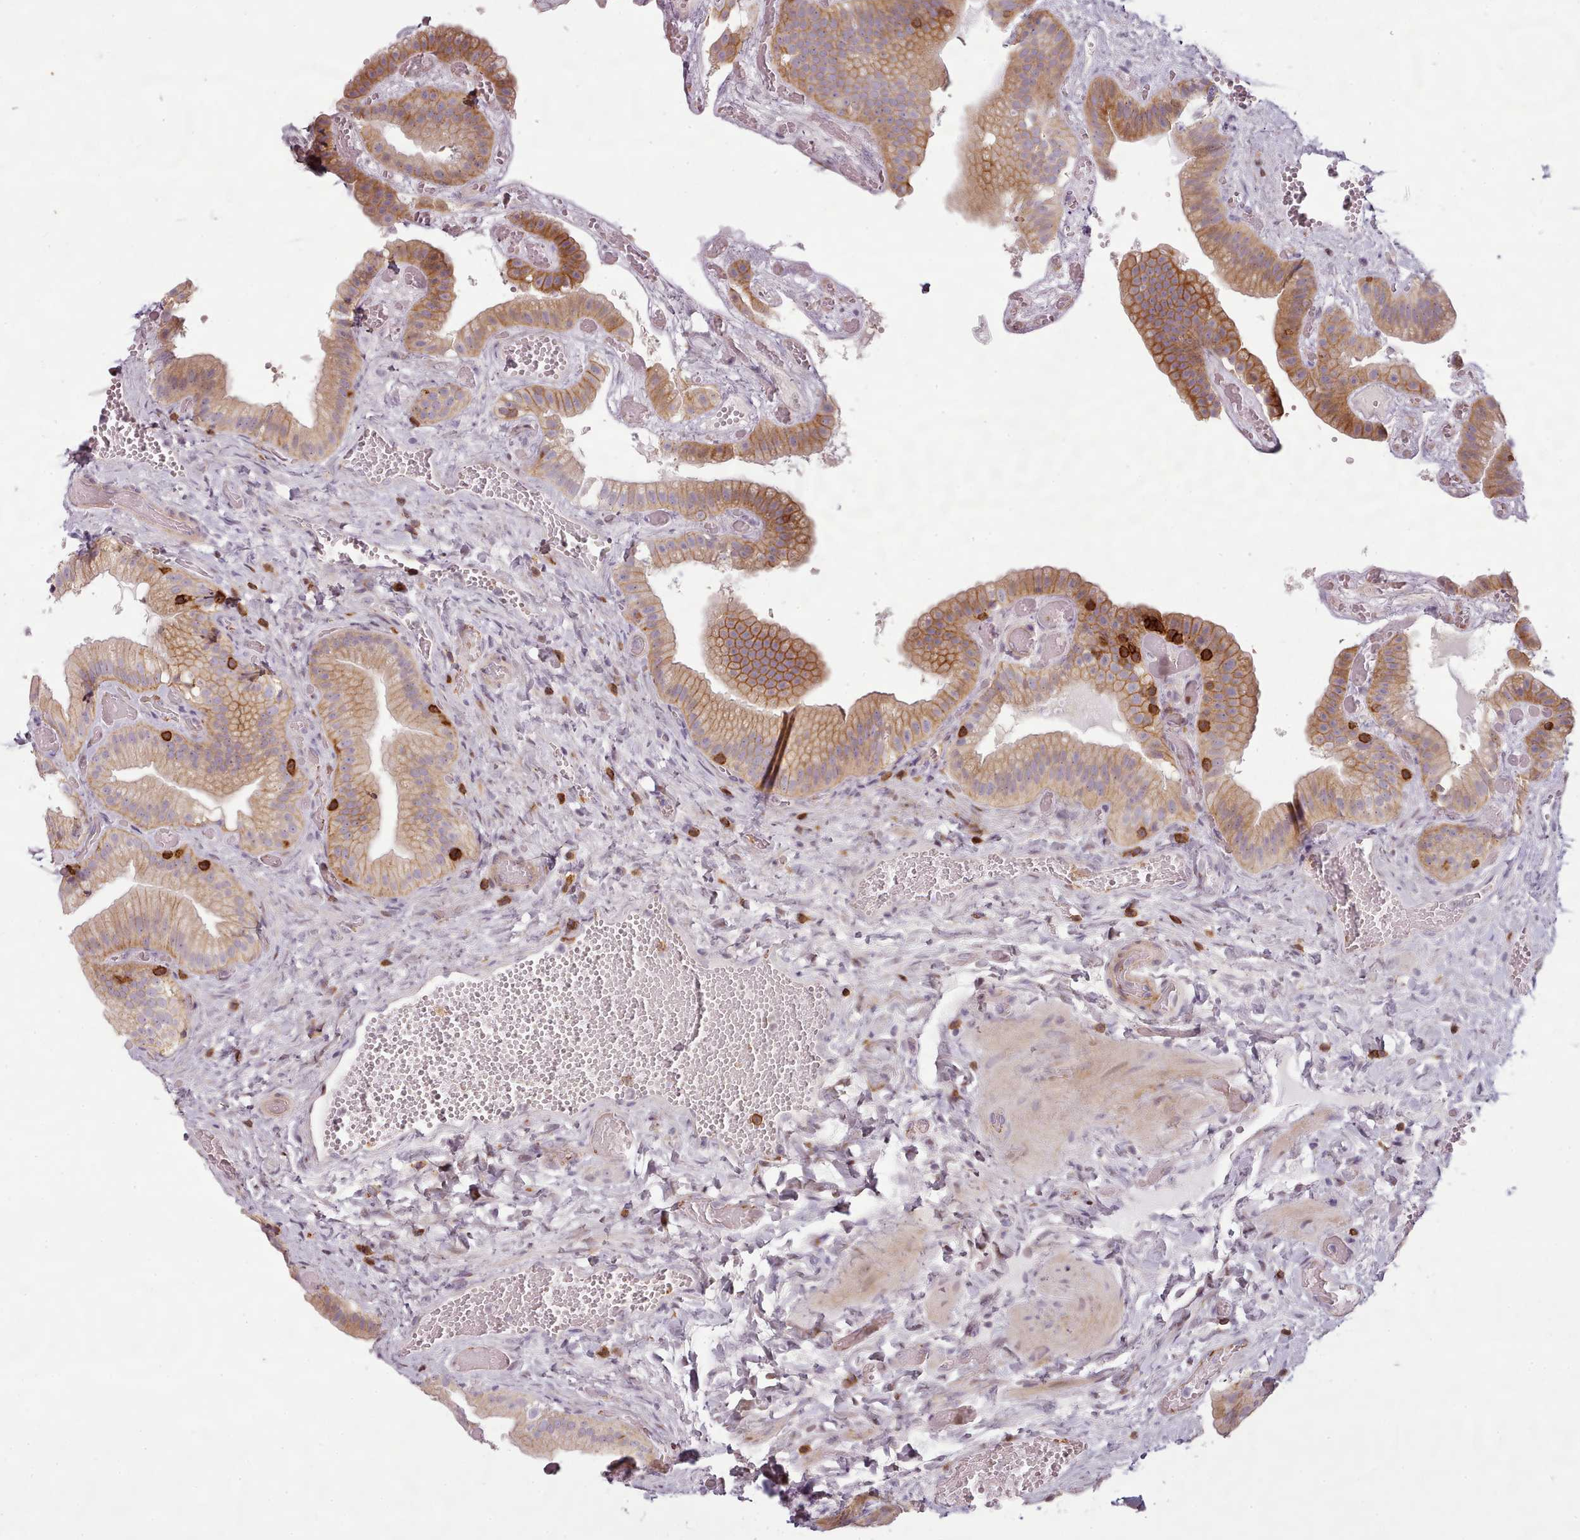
{"staining": {"intensity": "moderate", "quantity": "25%-75%", "location": "cytoplasmic/membranous"}, "tissue": "gallbladder", "cell_type": "Glandular cells", "image_type": "normal", "snomed": [{"axis": "morphology", "description": "Normal tissue, NOS"}, {"axis": "topography", "description": "Gallbladder"}], "caption": "Glandular cells reveal moderate cytoplasmic/membranous expression in approximately 25%-75% of cells in benign gallbladder.", "gene": "ZNF583", "patient": {"sex": "female", "age": 64}}